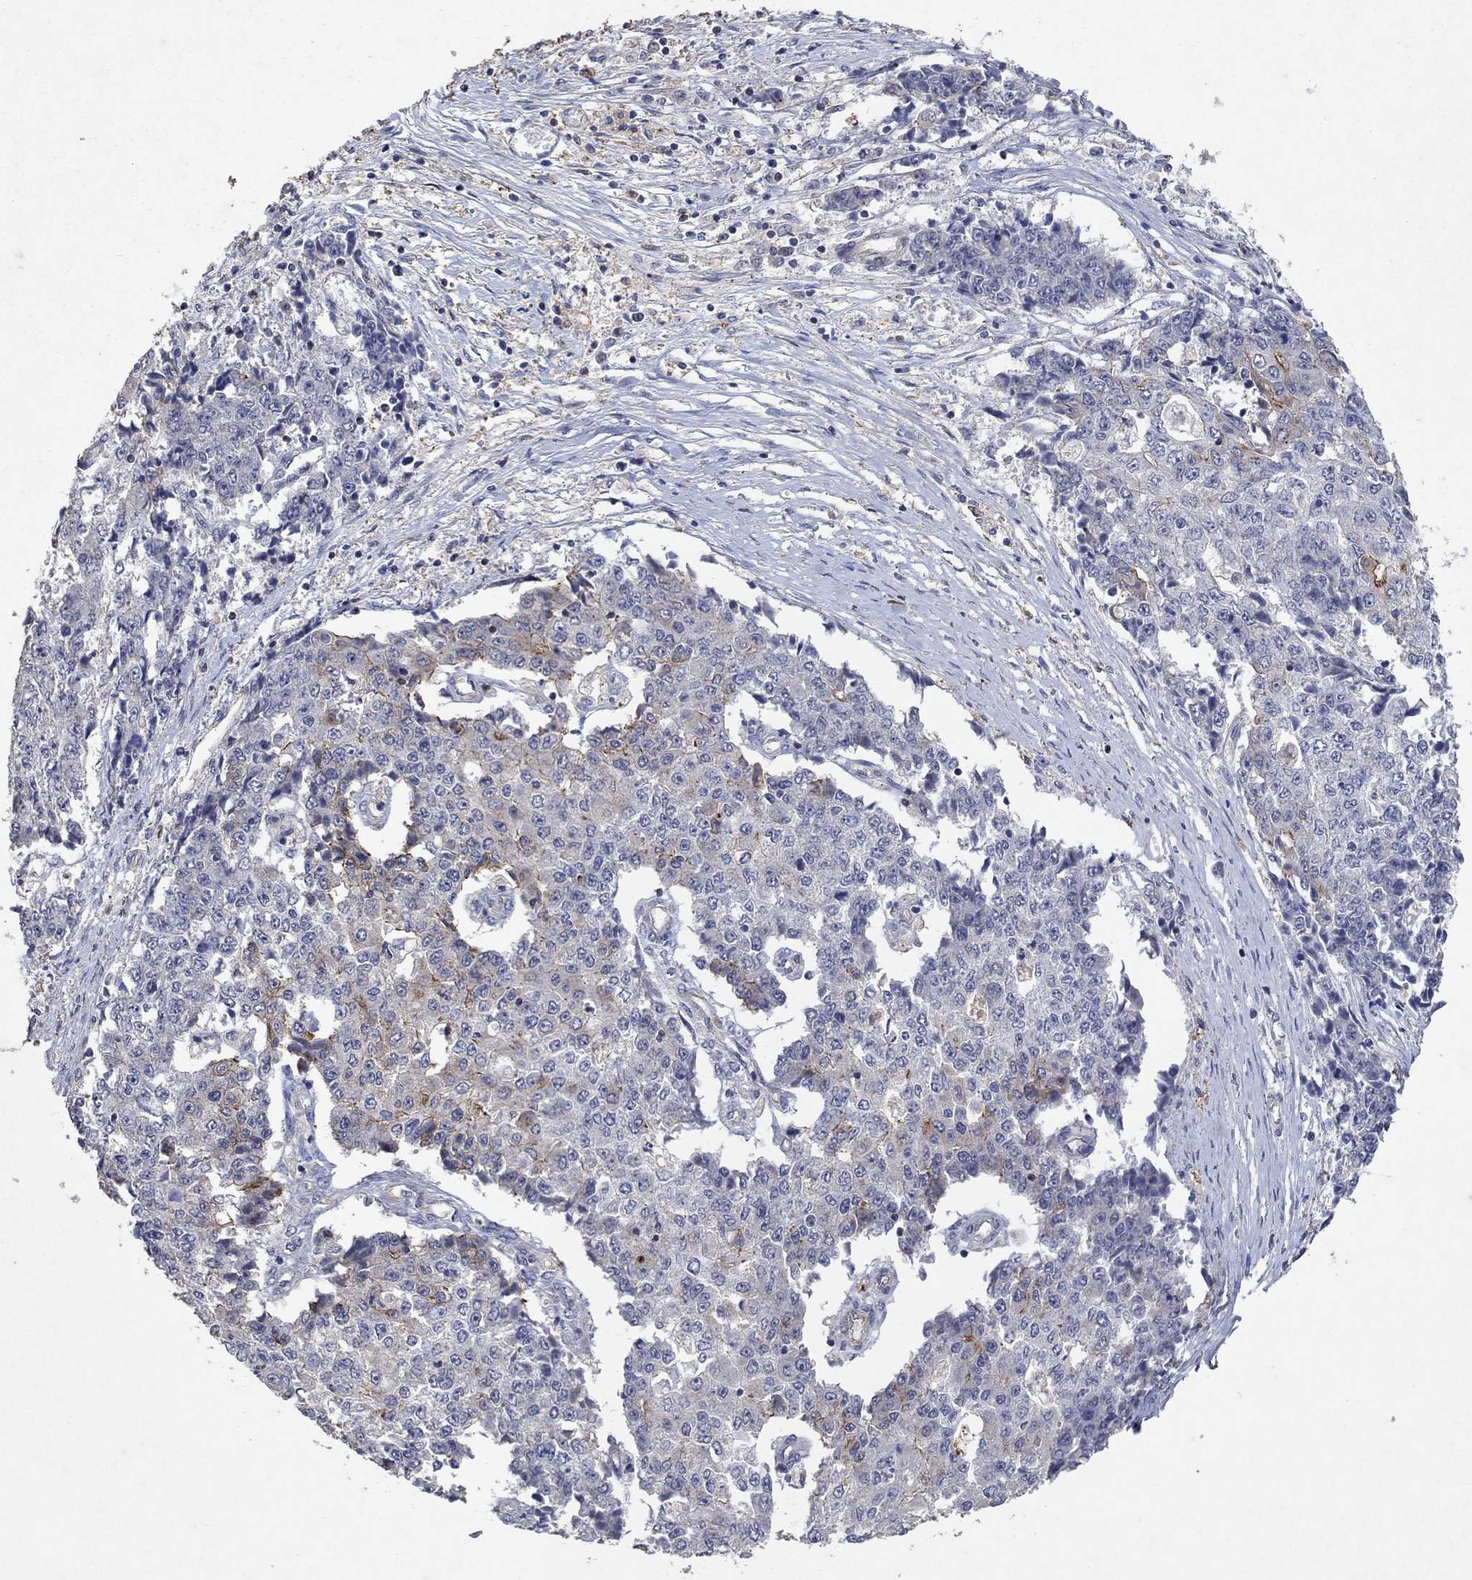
{"staining": {"intensity": "strong", "quantity": "<25%", "location": "cytoplasmic/membranous"}, "tissue": "ovarian cancer", "cell_type": "Tumor cells", "image_type": "cancer", "snomed": [{"axis": "morphology", "description": "Carcinoma, endometroid"}, {"axis": "topography", "description": "Ovary"}], "caption": "Approximately <25% of tumor cells in endometroid carcinoma (ovarian) show strong cytoplasmic/membranous protein expression as visualized by brown immunohistochemical staining.", "gene": "FRG1", "patient": {"sex": "female", "age": 42}}